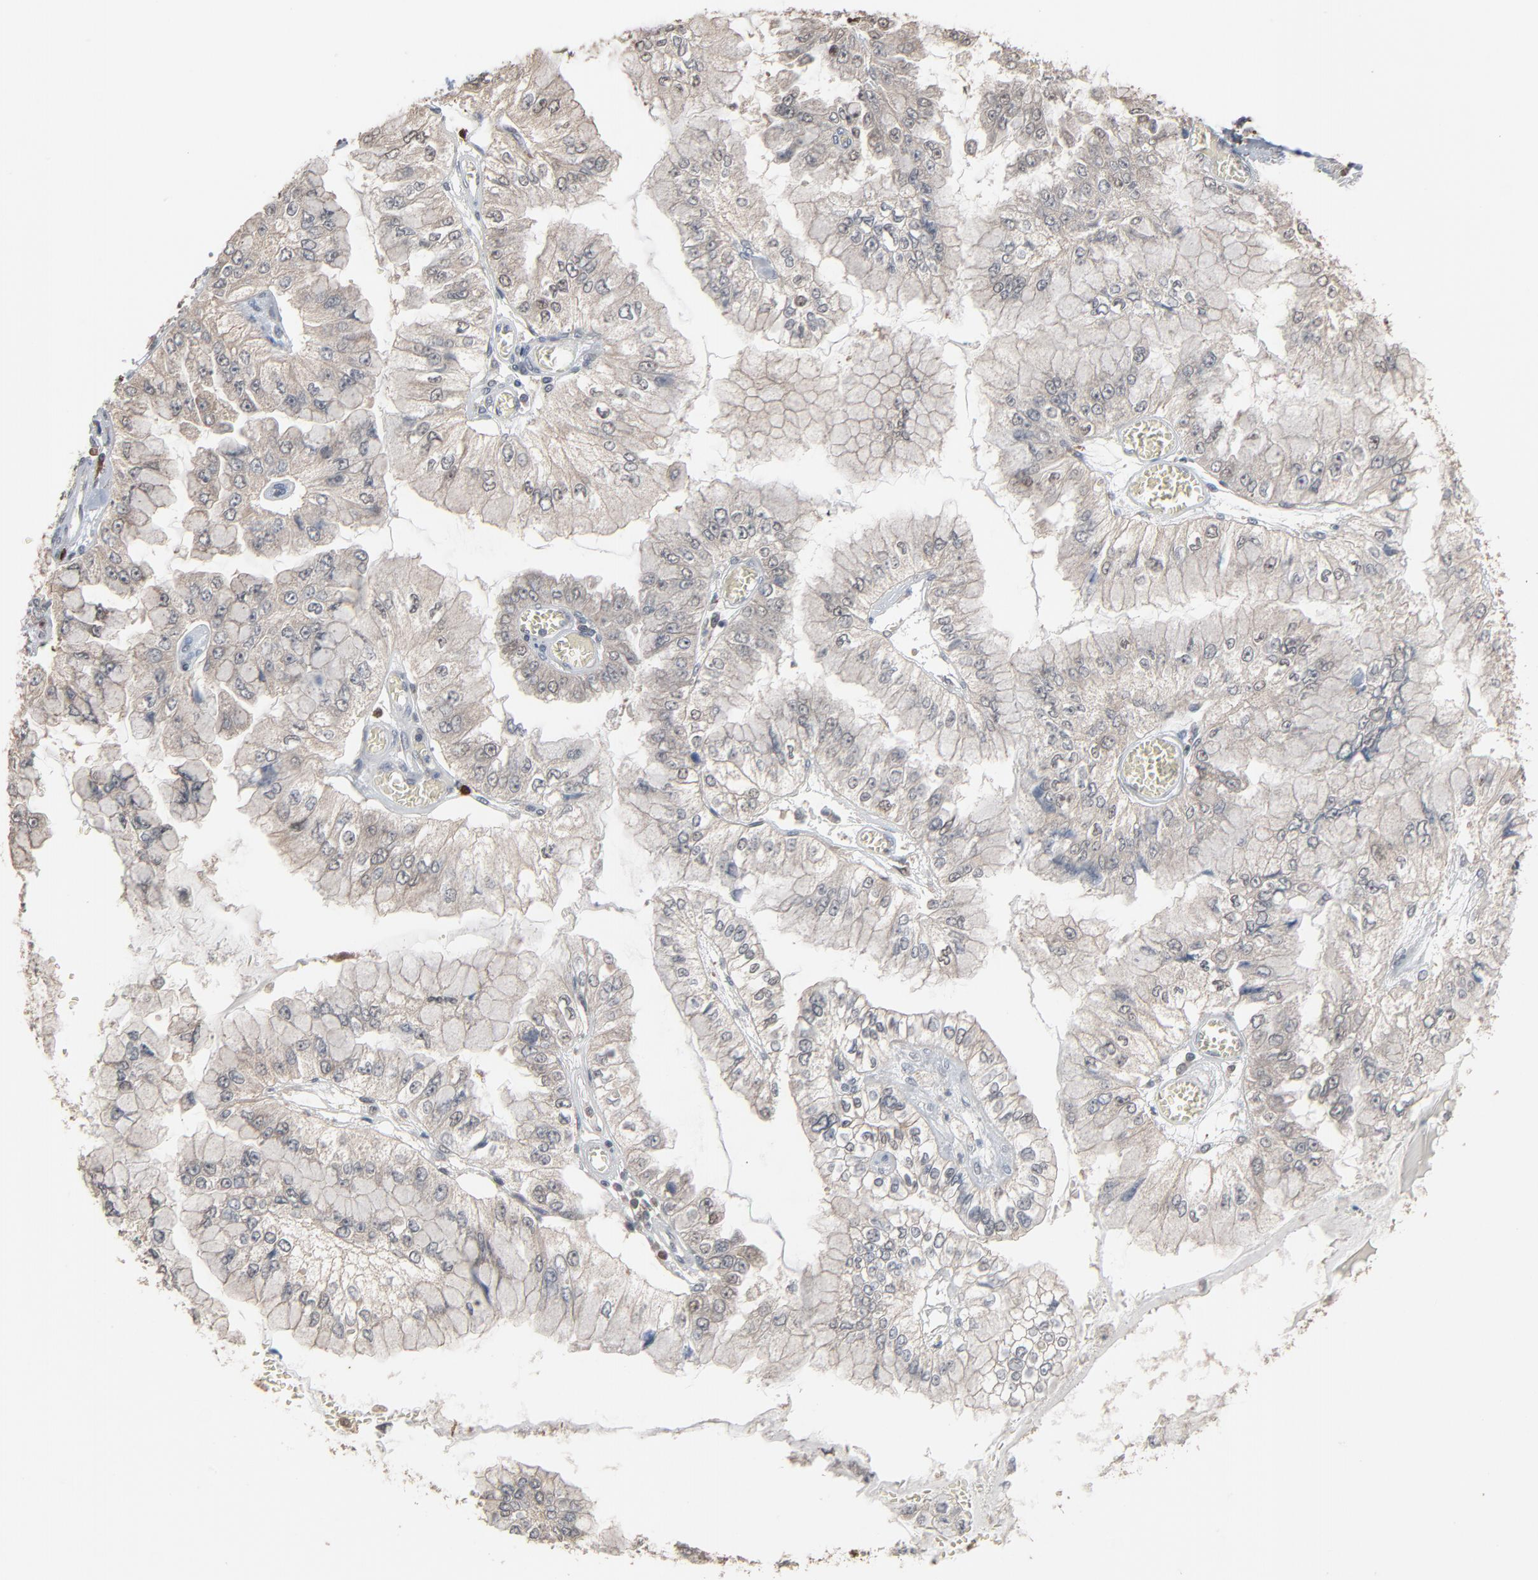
{"staining": {"intensity": "negative", "quantity": "none", "location": "none"}, "tissue": "liver cancer", "cell_type": "Tumor cells", "image_type": "cancer", "snomed": [{"axis": "morphology", "description": "Cholangiocarcinoma"}, {"axis": "topography", "description": "Liver"}], "caption": "The immunohistochemistry (IHC) photomicrograph has no significant positivity in tumor cells of cholangiocarcinoma (liver) tissue.", "gene": "DOCK8", "patient": {"sex": "female", "age": 79}}